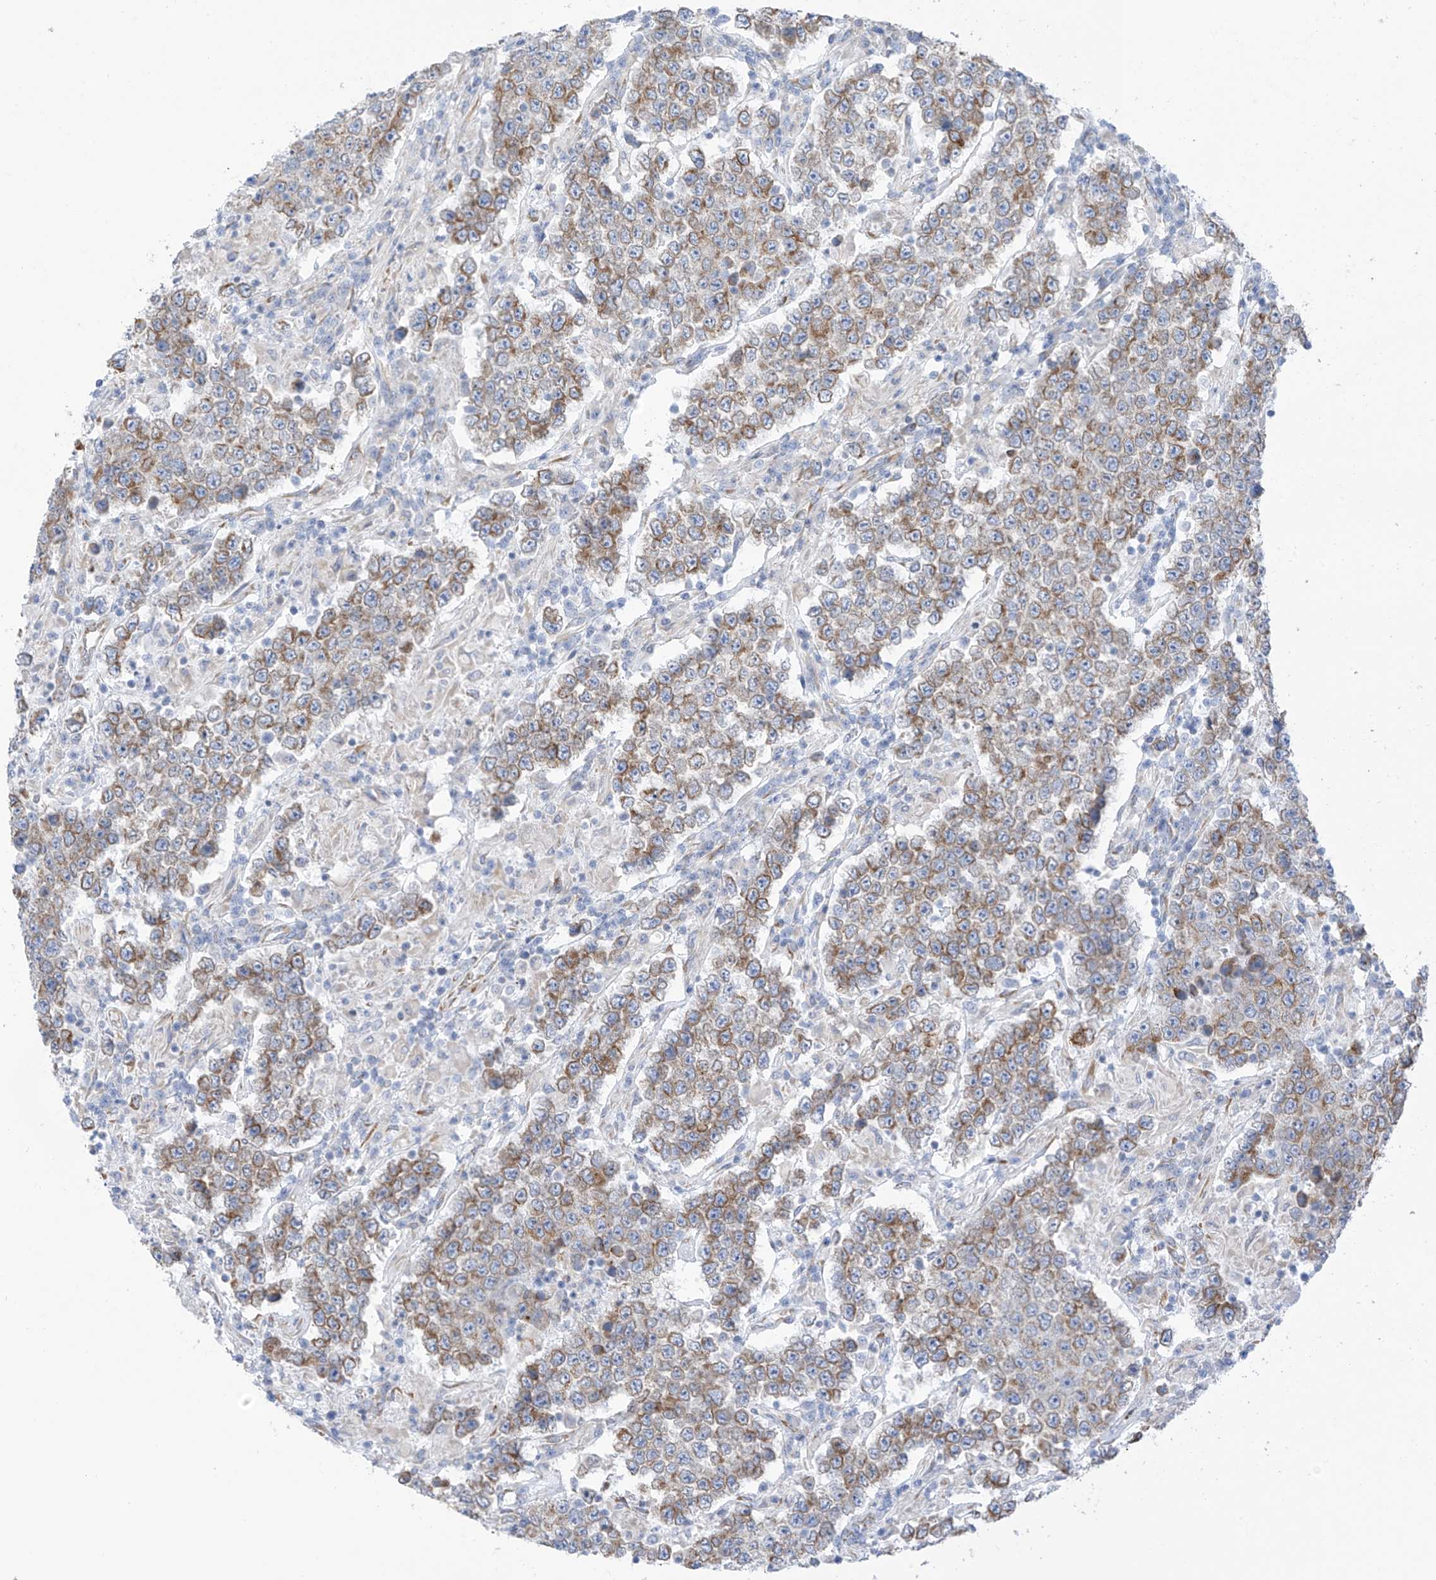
{"staining": {"intensity": "moderate", "quantity": ">75%", "location": "cytoplasmic/membranous"}, "tissue": "testis cancer", "cell_type": "Tumor cells", "image_type": "cancer", "snomed": [{"axis": "morphology", "description": "Normal tissue, NOS"}, {"axis": "morphology", "description": "Urothelial carcinoma, High grade"}, {"axis": "morphology", "description": "Seminoma, NOS"}, {"axis": "morphology", "description": "Carcinoma, Embryonal, NOS"}, {"axis": "topography", "description": "Urinary bladder"}, {"axis": "topography", "description": "Testis"}], "caption": "This is a photomicrograph of immunohistochemistry (IHC) staining of testis cancer, which shows moderate expression in the cytoplasmic/membranous of tumor cells.", "gene": "RCN2", "patient": {"sex": "male", "age": 41}}